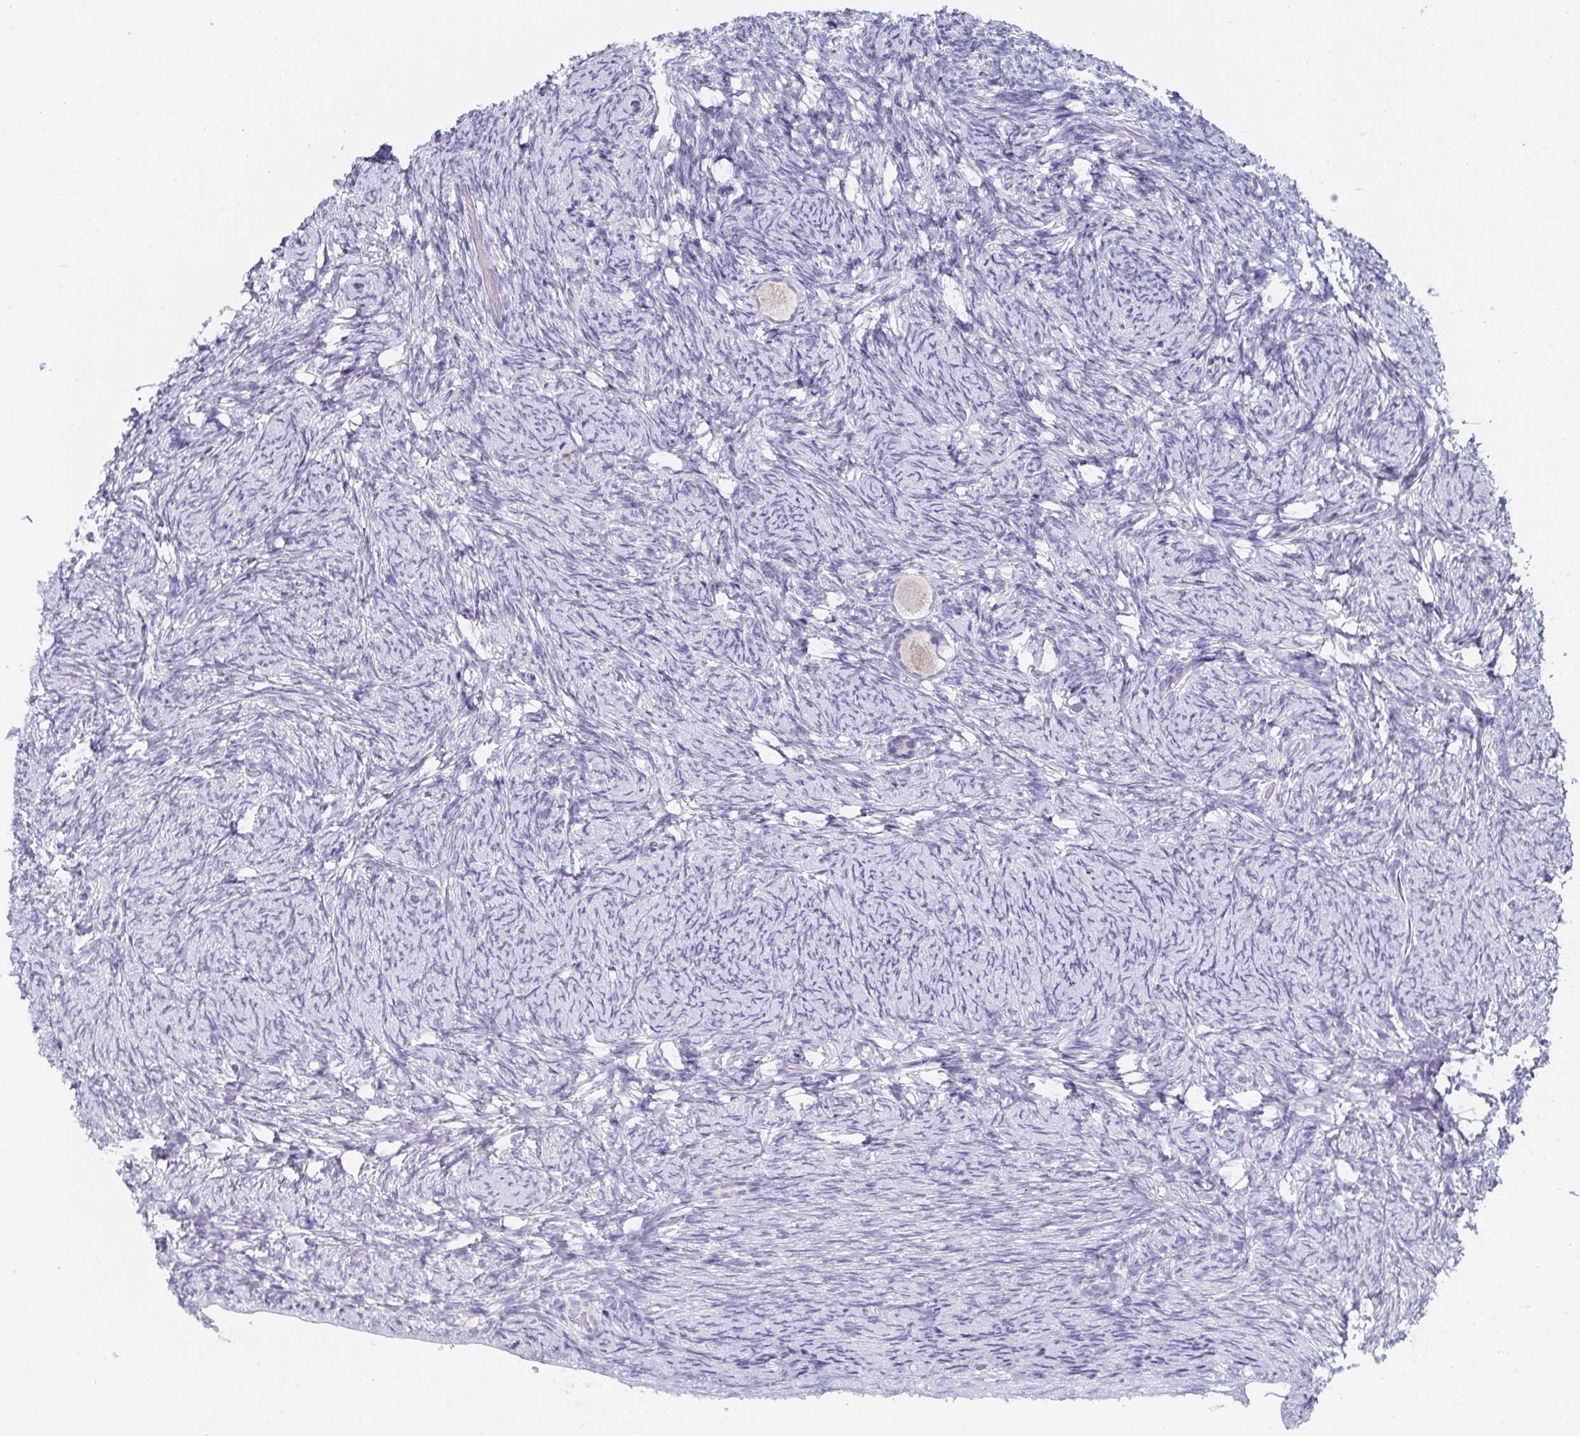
{"staining": {"intensity": "weak", "quantity": "25%-75%", "location": "cytoplasmic/membranous"}, "tissue": "ovary", "cell_type": "Follicle cells", "image_type": "normal", "snomed": [{"axis": "morphology", "description": "Normal tissue, NOS"}, {"axis": "topography", "description": "Ovary"}], "caption": "A high-resolution image shows immunohistochemistry staining of benign ovary, which displays weak cytoplasmic/membranous positivity in about 25%-75% of follicle cells. Nuclei are stained in blue.", "gene": "SSC4D", "patient": {"sex": "female", "age": 34}}